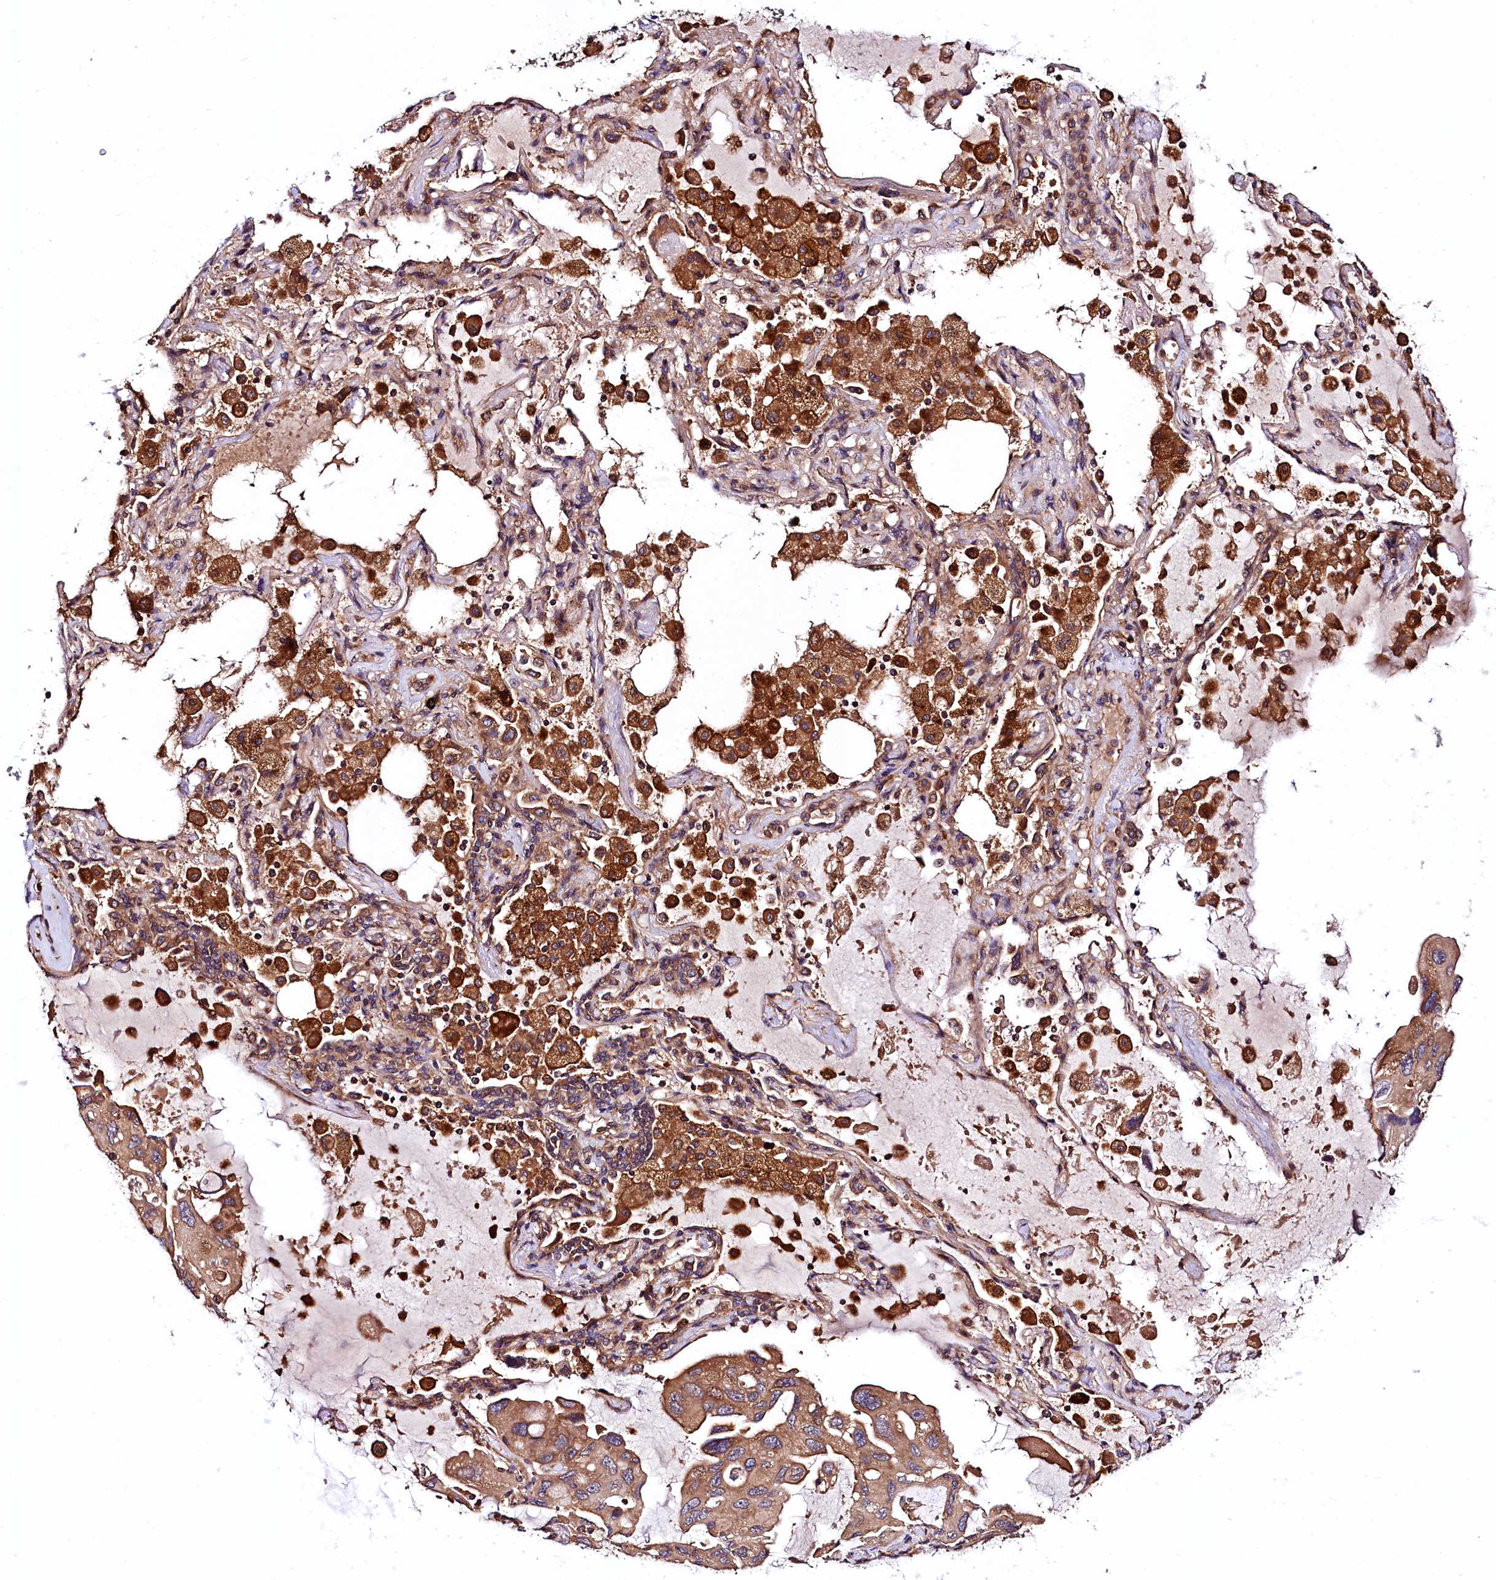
{"staining": {"intensity": "moderate", "quantity": ">75%", "location": "cytoplasmic/membranous"}, "tissue": "lung cancer", "cell_type": "Tumor cells", "image_type": "cancer", "snomed": [{"axis": "morphology", "description": "Squamous cell carcinoma, NOS"}, {"axis": "topography", "description": "Lung"}], "caption": "A high-resolution histopathology image shows immunohistochemistry staining of squamous cell carcinoma (lung), which exhibits moderate cytoplasmic/membranous expression in about >75% of tumor cells. (Brightfield microscopy of DAB IHC at high magnification).", "gene": "VPS35", "patient": {"sex": "female", "age": 73}}